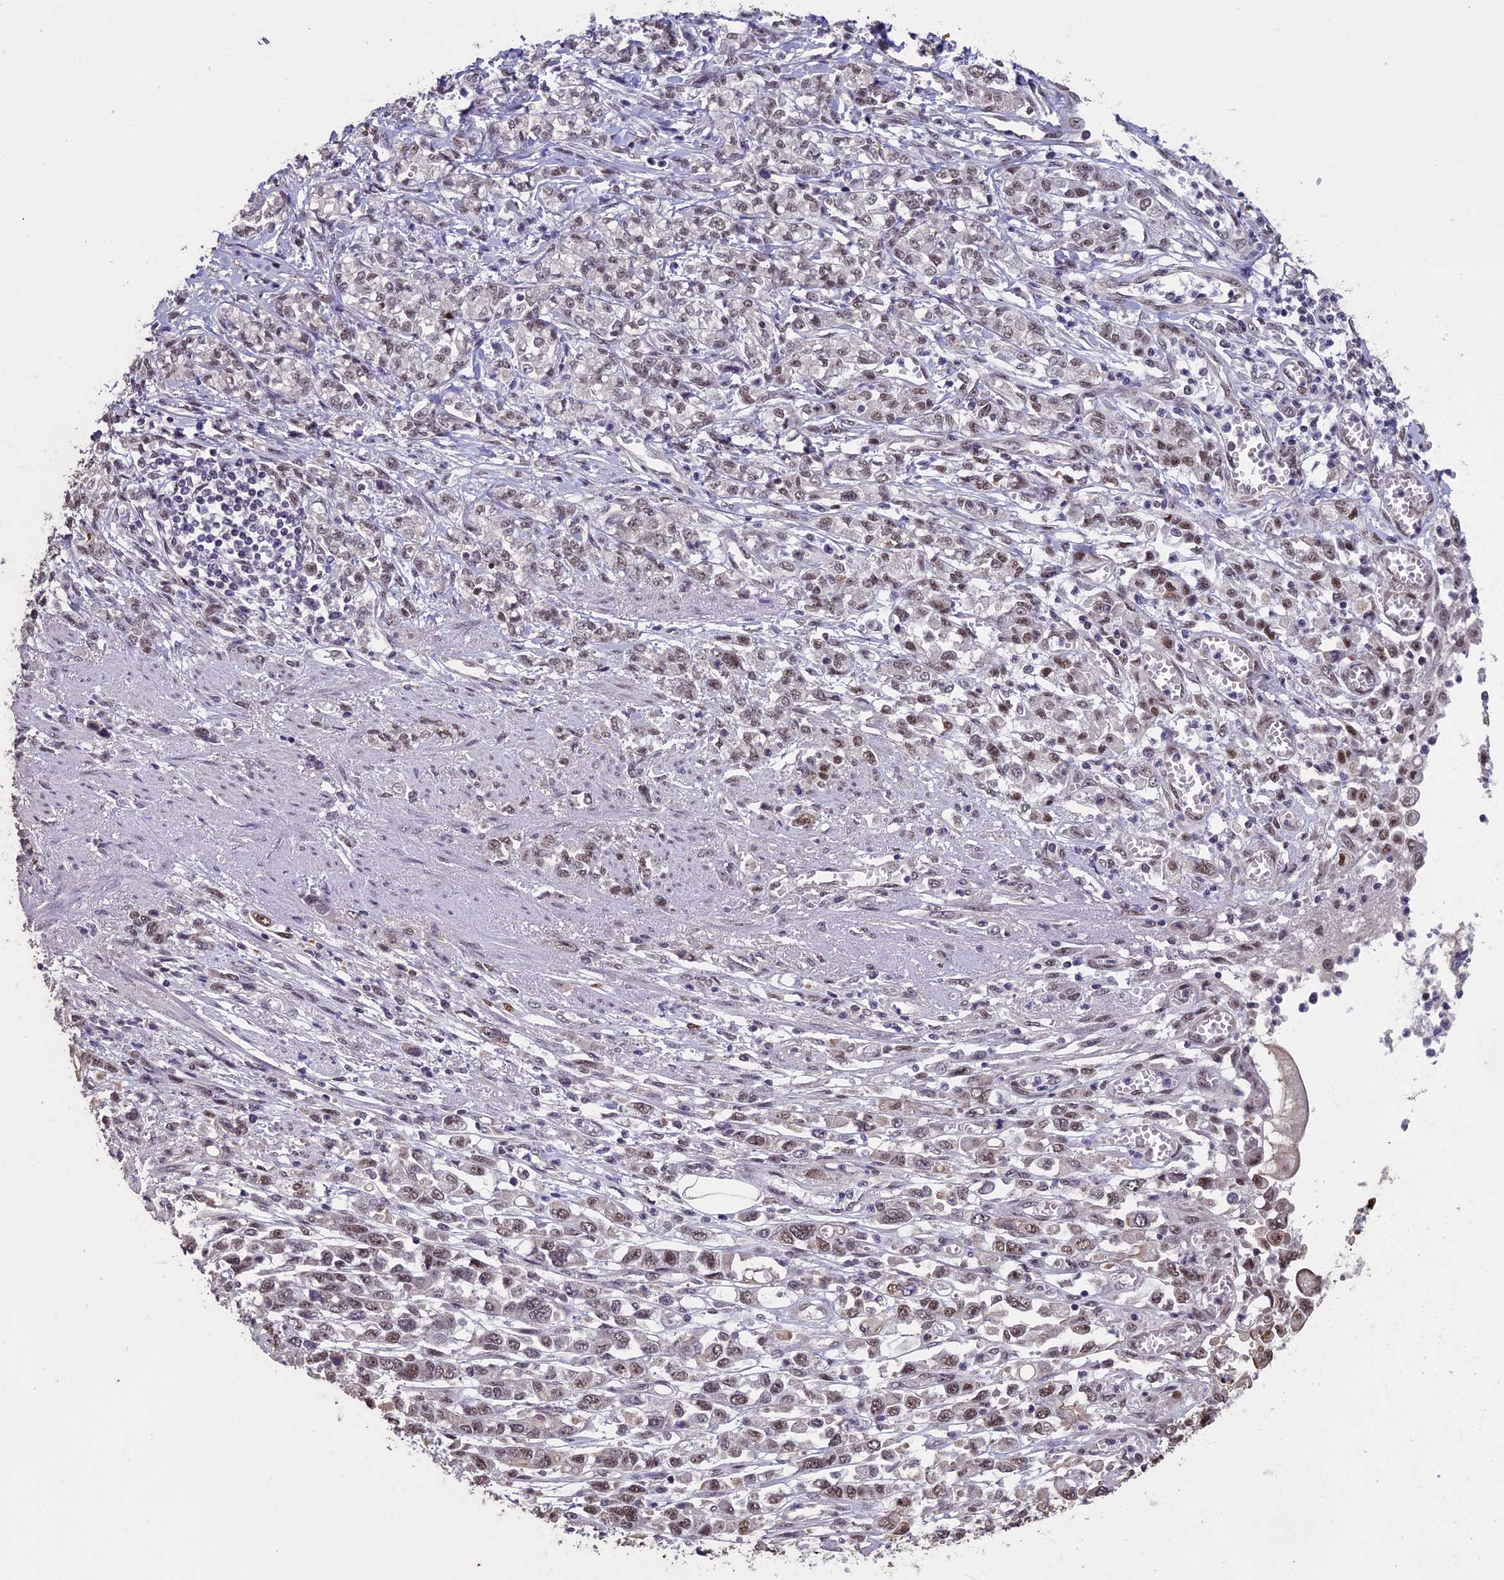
{"staining": {"intensity": "weak", "quantity": ">75%", "location": "nuclear"}, "tissue": "stomach cancer", "cell_type": "Tumor cells", "image_type": "cancer", "snomed": [{"axis": "morphology", "description": "Adenocarcinoma, NOS"}, {"axis": "topography", "description": "Stomach"}], "caption": "An image of adenocarcinoma (stomach) stained for a protein exhibits weak nuclear brown staining in tumor cells.", "gene": "RNF40", "patient": {"sex": "female", "age": 76}}